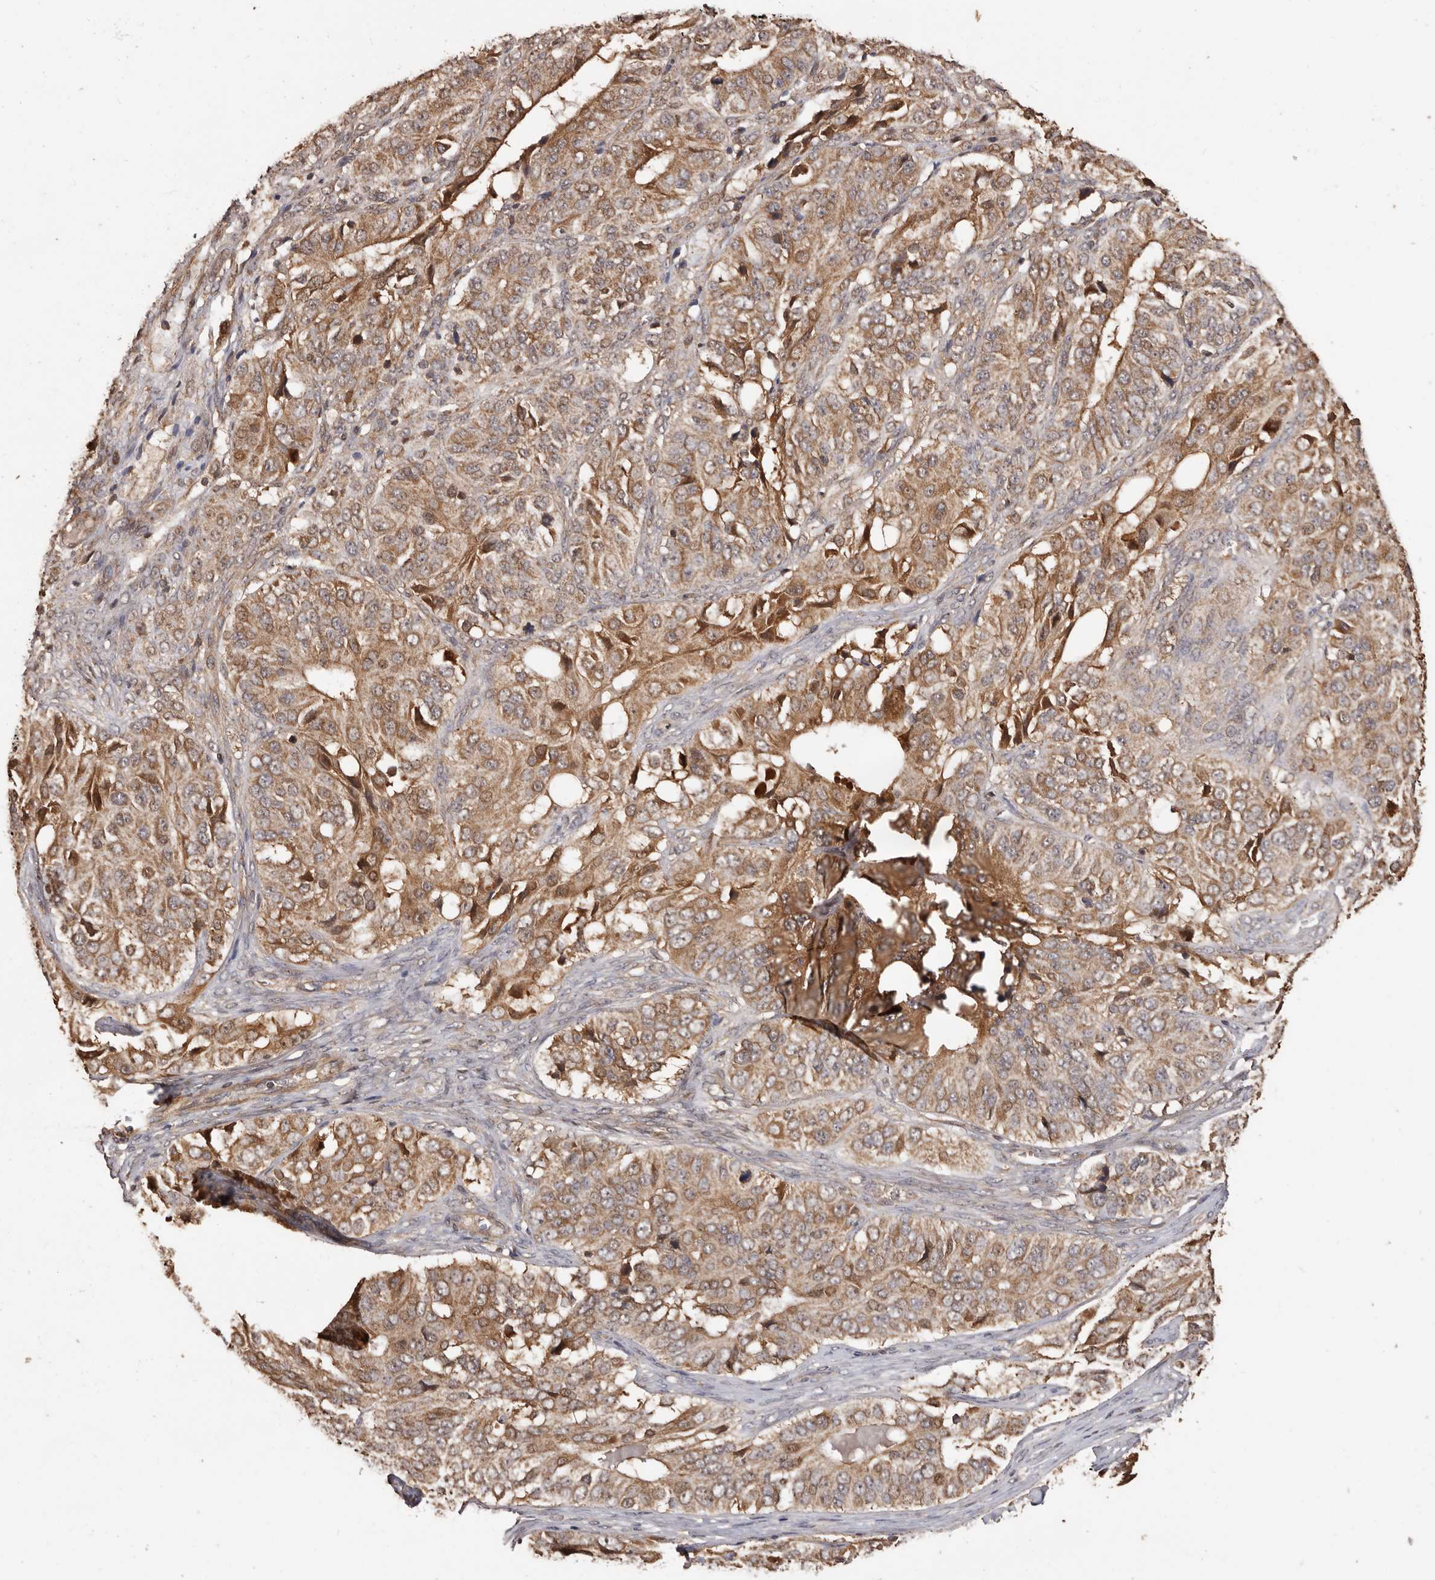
{"staining": {"intensity": "moderate", "quantity": ">75%", "location": "cytoplasmic/membranous"}, "tissue": "ovarian cancer", "cell_type": "Tumor cells", "image_type": "cancer", "snomed": [{"axis": "morphology", "description": "Carcinoma, endometroid"}, {"axis": "topography", "description": "Ovary"}], "caption": "Protein expression analysis of endometroid carcinoma (ovarian) reveals moderate cytoplasmic/membranous expression in approximately >75% of tumor cells.", "gene": "COQ8B", "patient": {"sex": "female", "age": 51}}